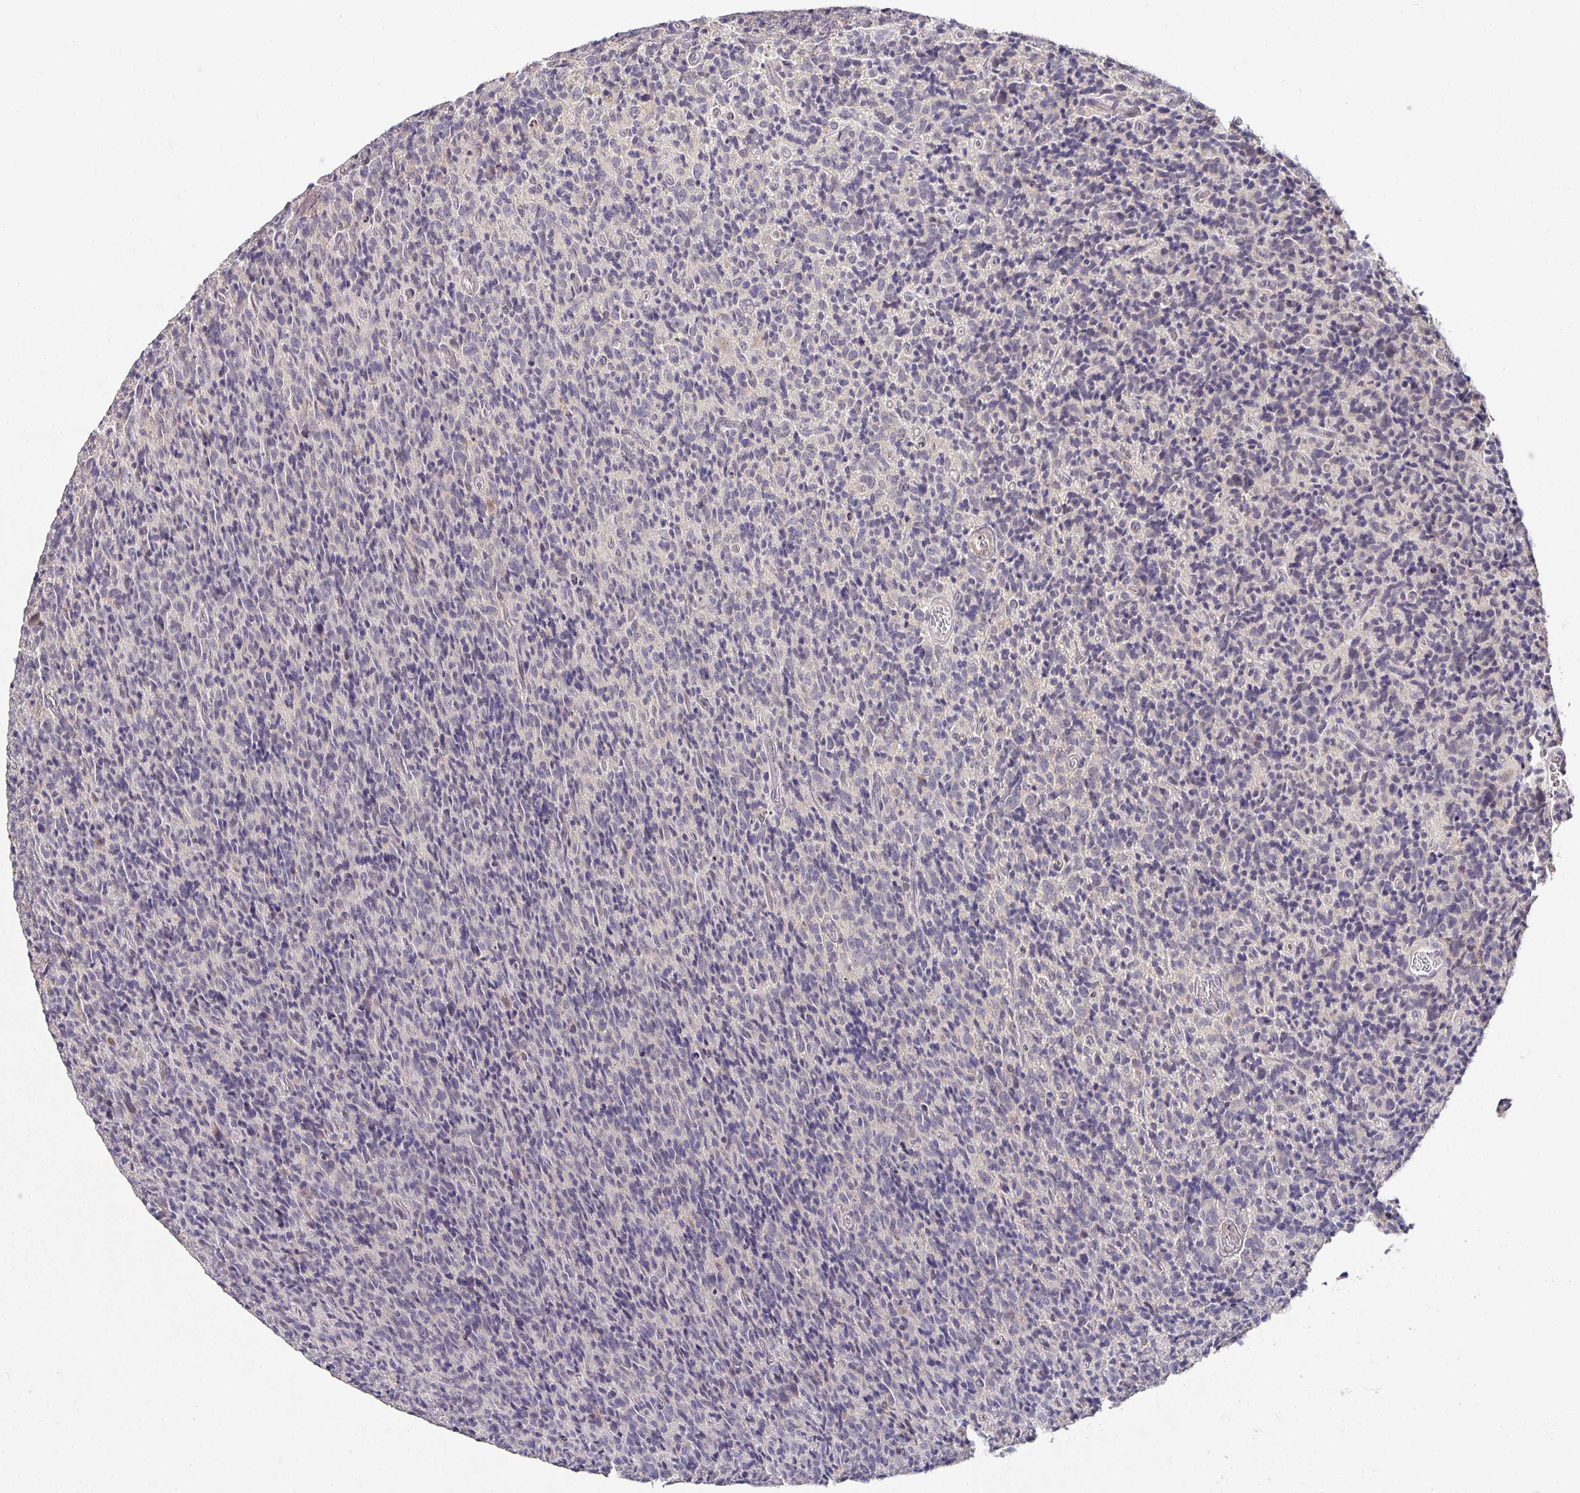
{"staining": {"intensity": "negative", "quantity": "none", "location": "none"}, "tissue": "glioma", "cell_type": "Tumor cells", "image_type": "cancer", "snomed": [{"axis": "morphology", "description": "Glioma, malignant, High grade"}, {"axis": "topography", "description": "Brain"}], "caption": "Protein analysis of malignant glioma (high-grade) demonstrates no significant expression in tumor cells. The staining is performed using DAB brown chromogen with nuclei counter-stained in using hematoxylin.", "gene": "HEPN1", "patient": {"sex": "male", "age": 76}}